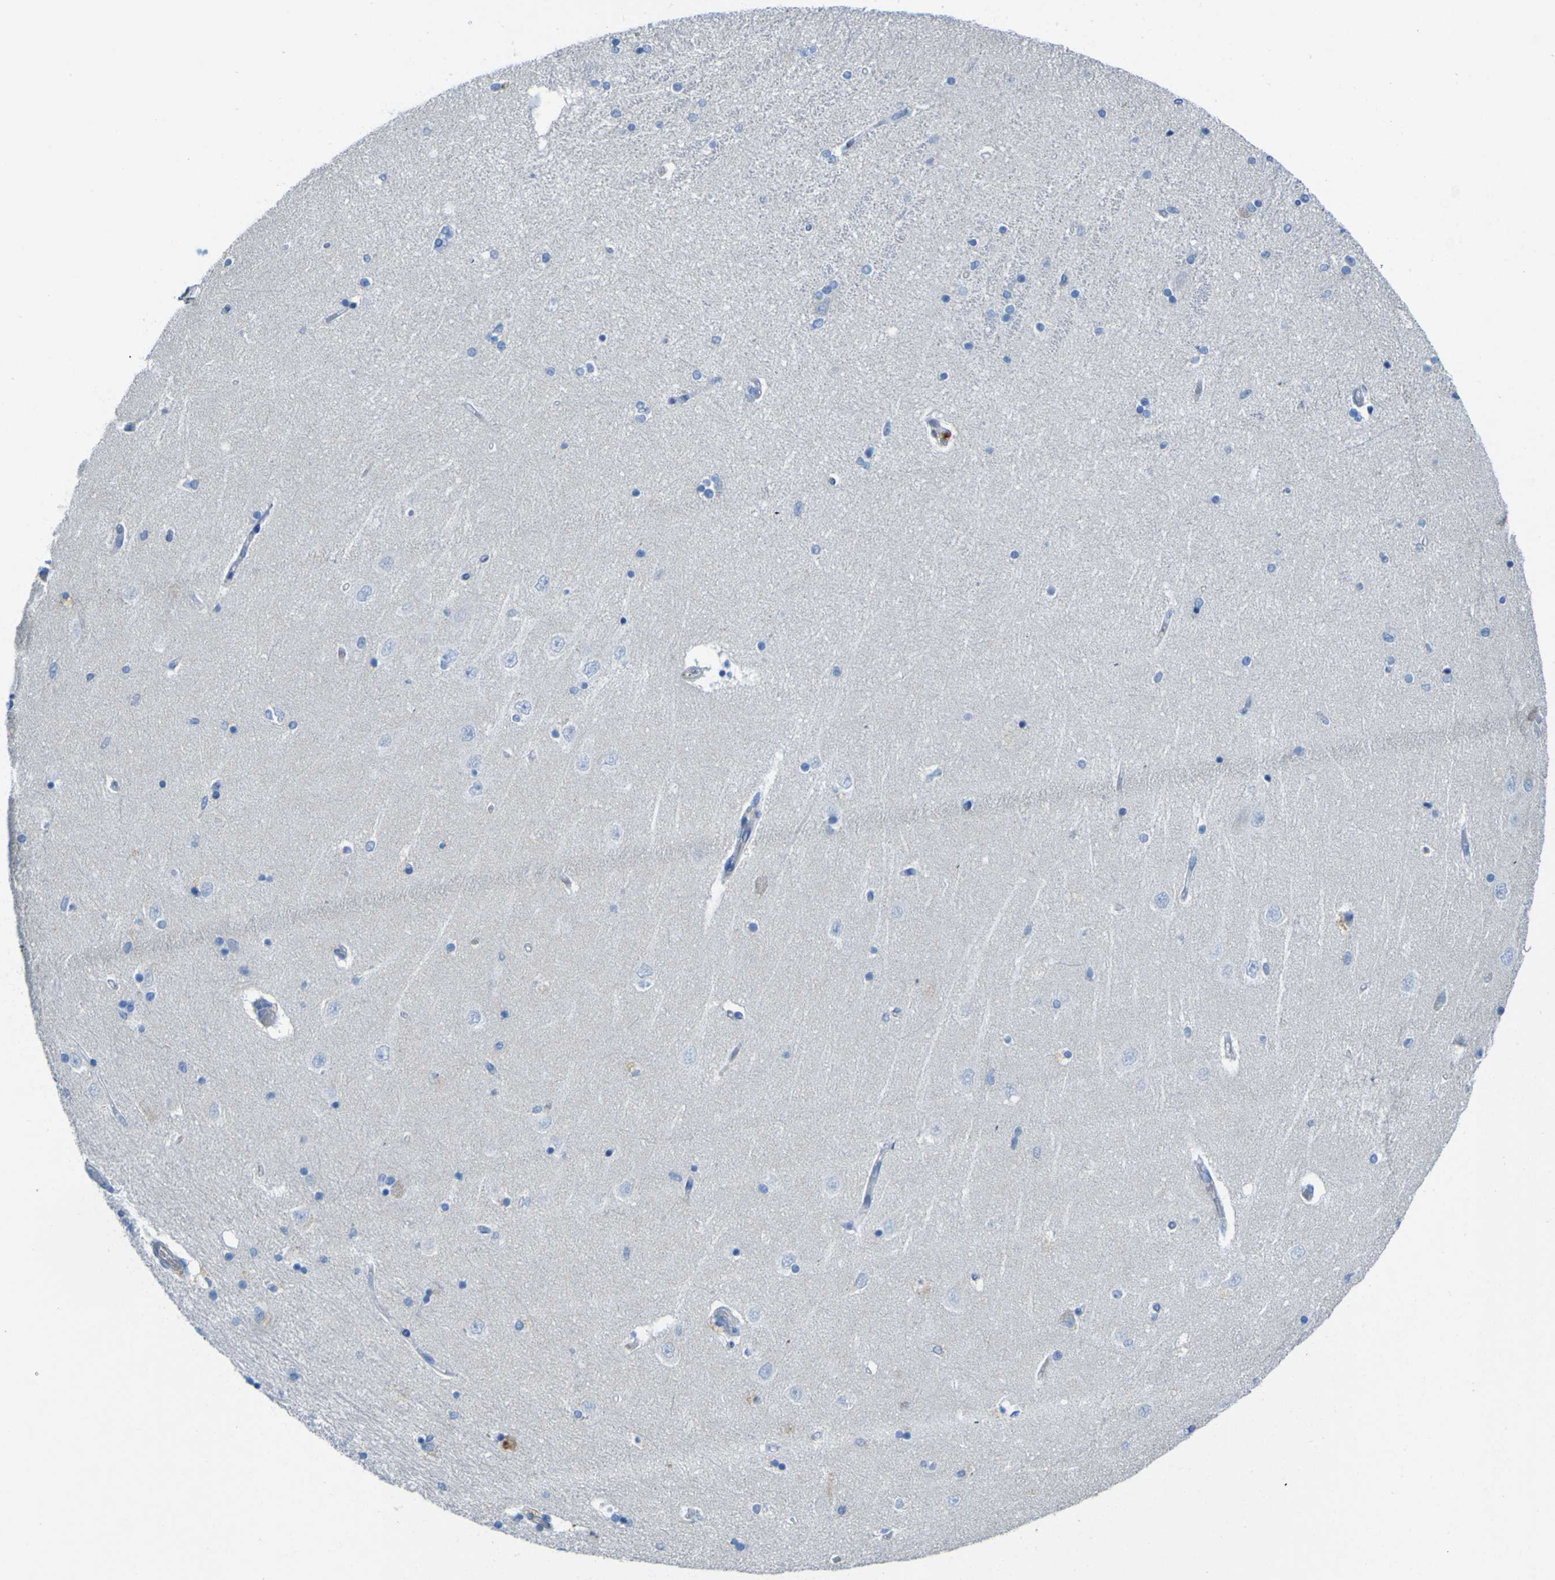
{"staining": {"intensity": "negative", "quantity": "none", "location": "none"}, "tissue": "hippocampus", "cell_type": "Glial cells", "image_type": "normal", "snomed": [{"axis": "morphology", "description": "Normal tissue, NOS"}, {"axis": "topography", "description": "Hippocampus"}], "caption": "This is a image of immunohistochemistry (IHC) staining of normal hippocampus, which shows no positivity in glial cells.", "gene": "CD93", "patient": {"sex": "female", "age": 54}}